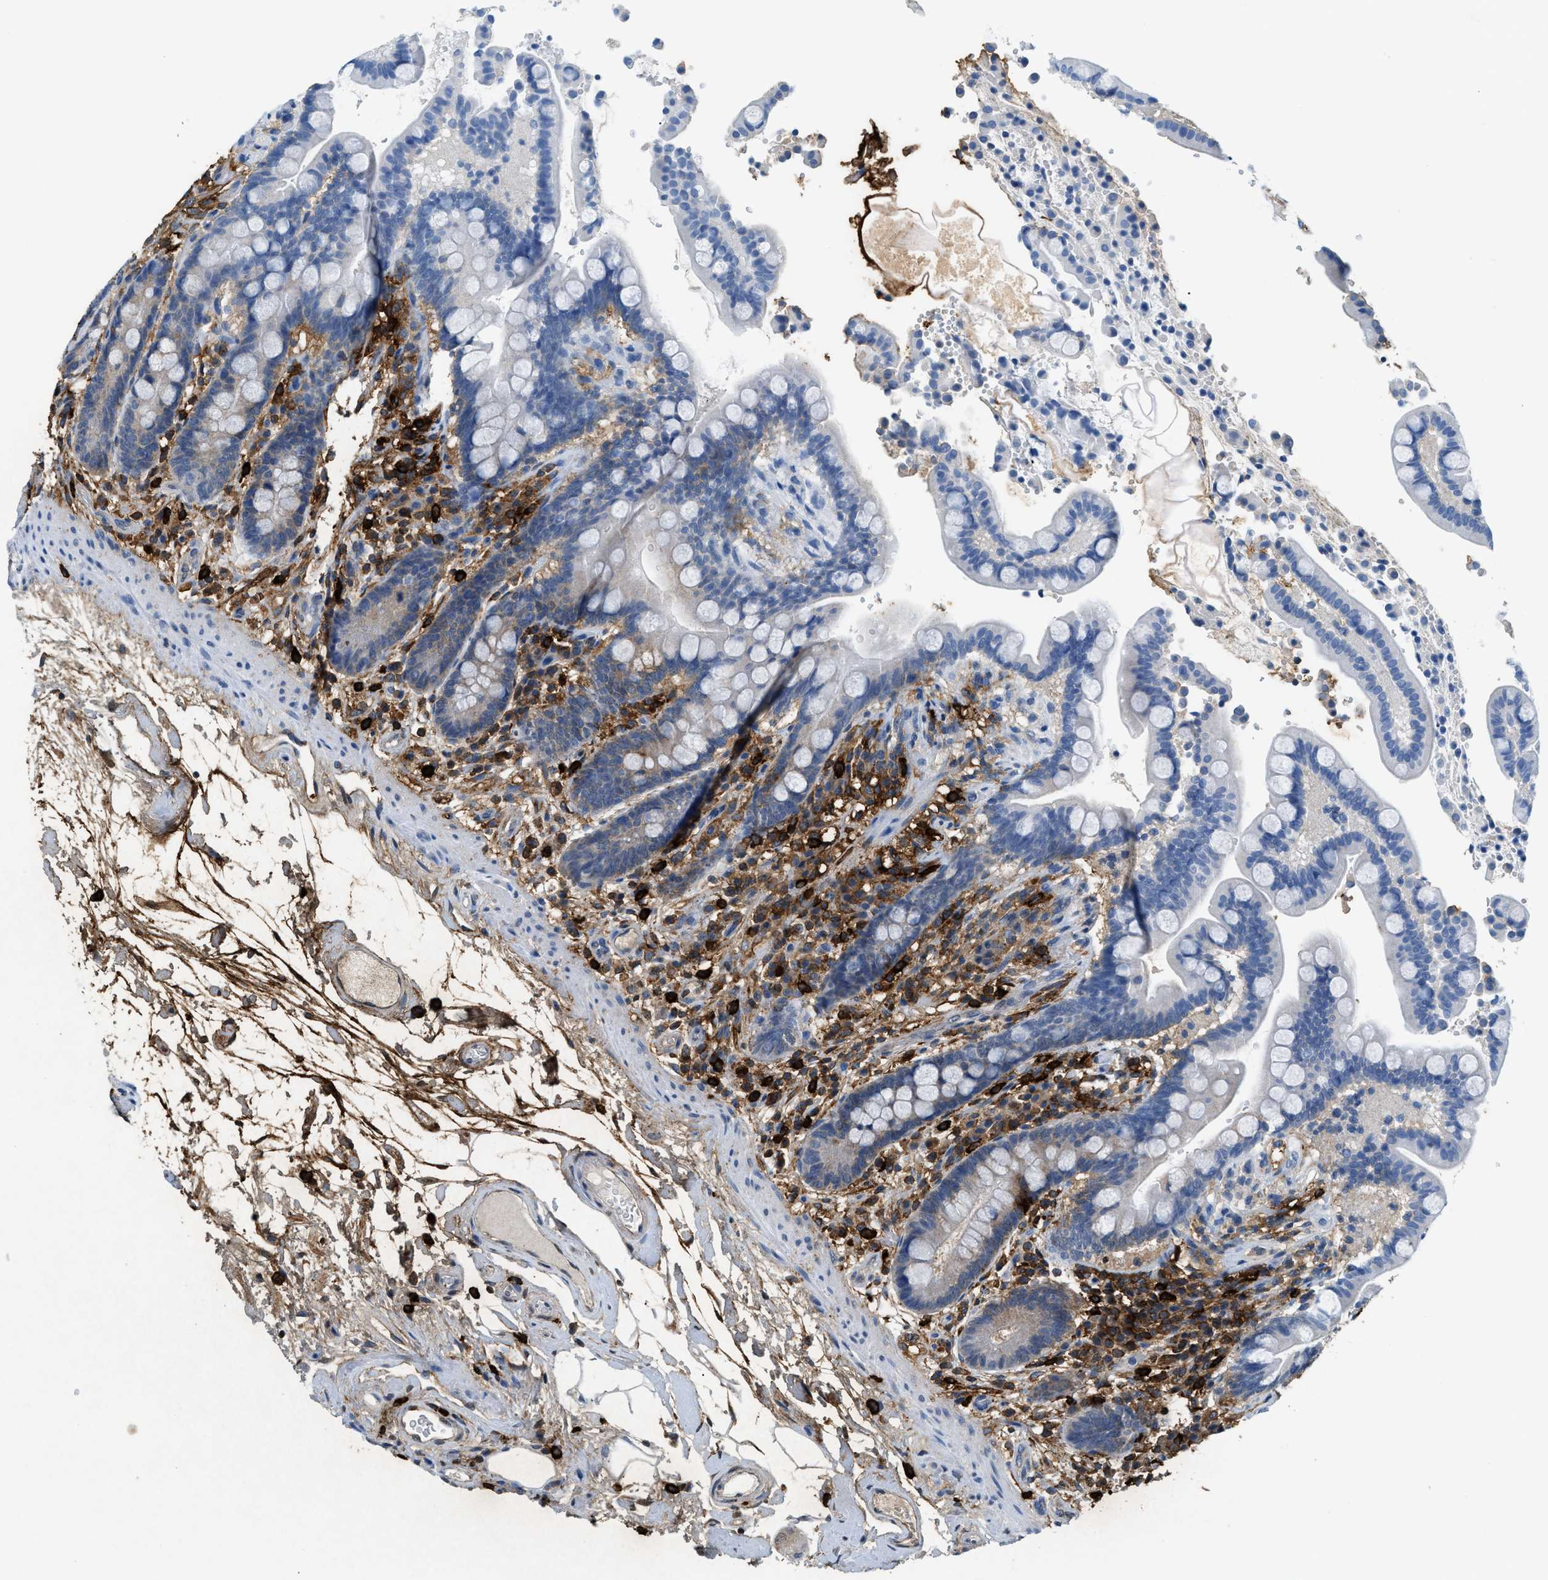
{"staining": {"intensity": "negative", "quantity": "none", "location": "none"}, "tissue": "colon", "cell_type": "Endothelial cells", "image_type": "normal", "snomed": [{"axis": "morphology", "description": "Normal tissue, NOS"}, {"axis": "topography", "description": "Colon"}], "caption": "The image displays no significant expression in endothelial cells of colon. (IHC, brightfield microscopy, high magnification).", "gene": "TPSAB1", "patient": {"sex": "male", "age": 73}}